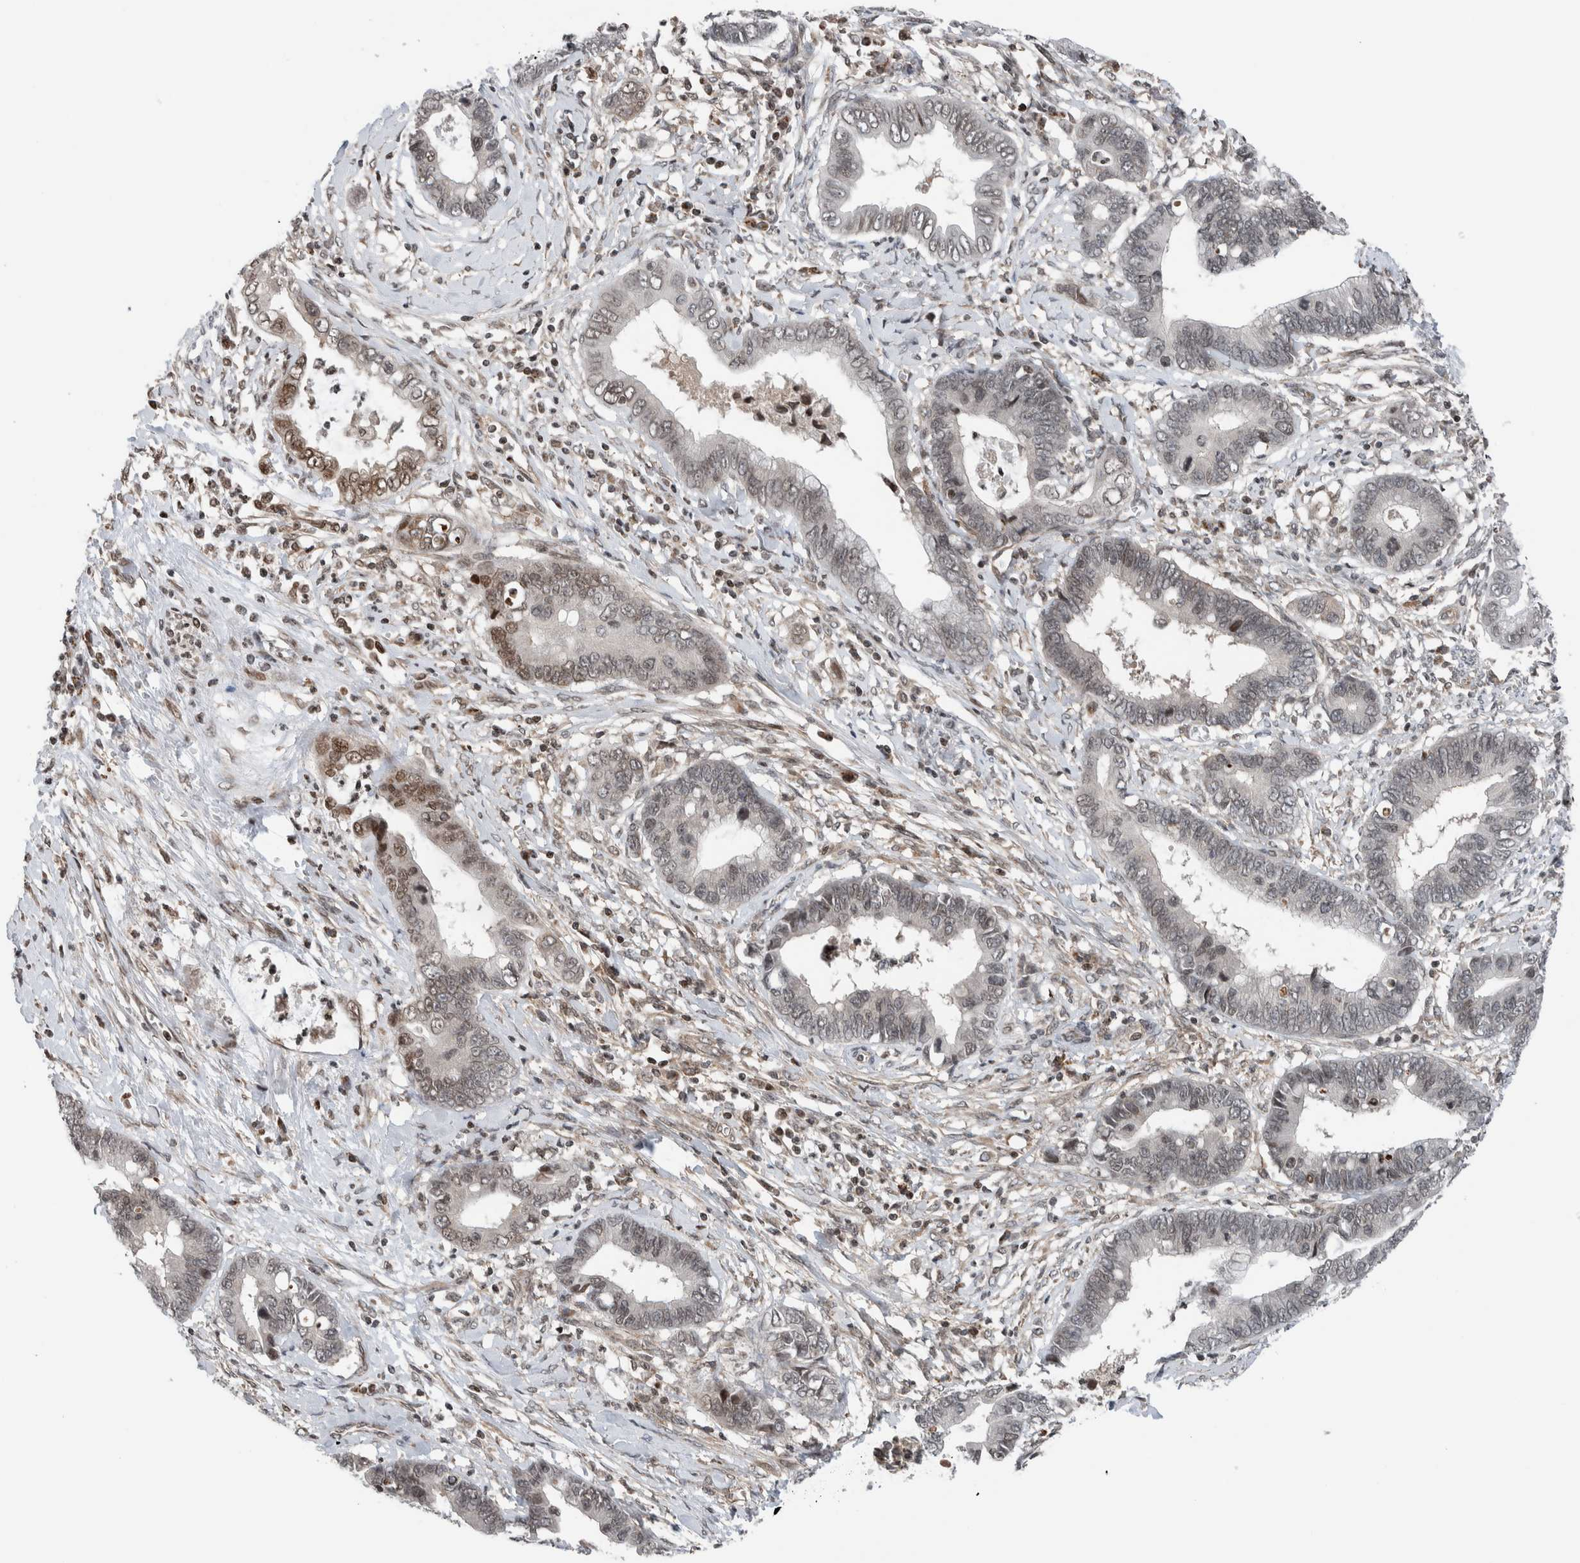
{"staining": {"intensity": "moderate", "quantity": "<25%", "location": "nuclear"}, "tissue": "cervical cancer", "cell_type": "Tumor cells", "image_type": "cancer", "snomed": [{"axis": "morphology", "description": "Adenocarcinoma, NOS"}, {"axis": "topography", "description": "Cervix"}], "caption": "High-power microscopy captured an immunohistochemistry image of cervical adenocarcinoma, revealing moderate nuclear staining in about <25% of tumor cells.", "gene": "NPLOC4", "patient": {"sex": "female", "age": 44}}